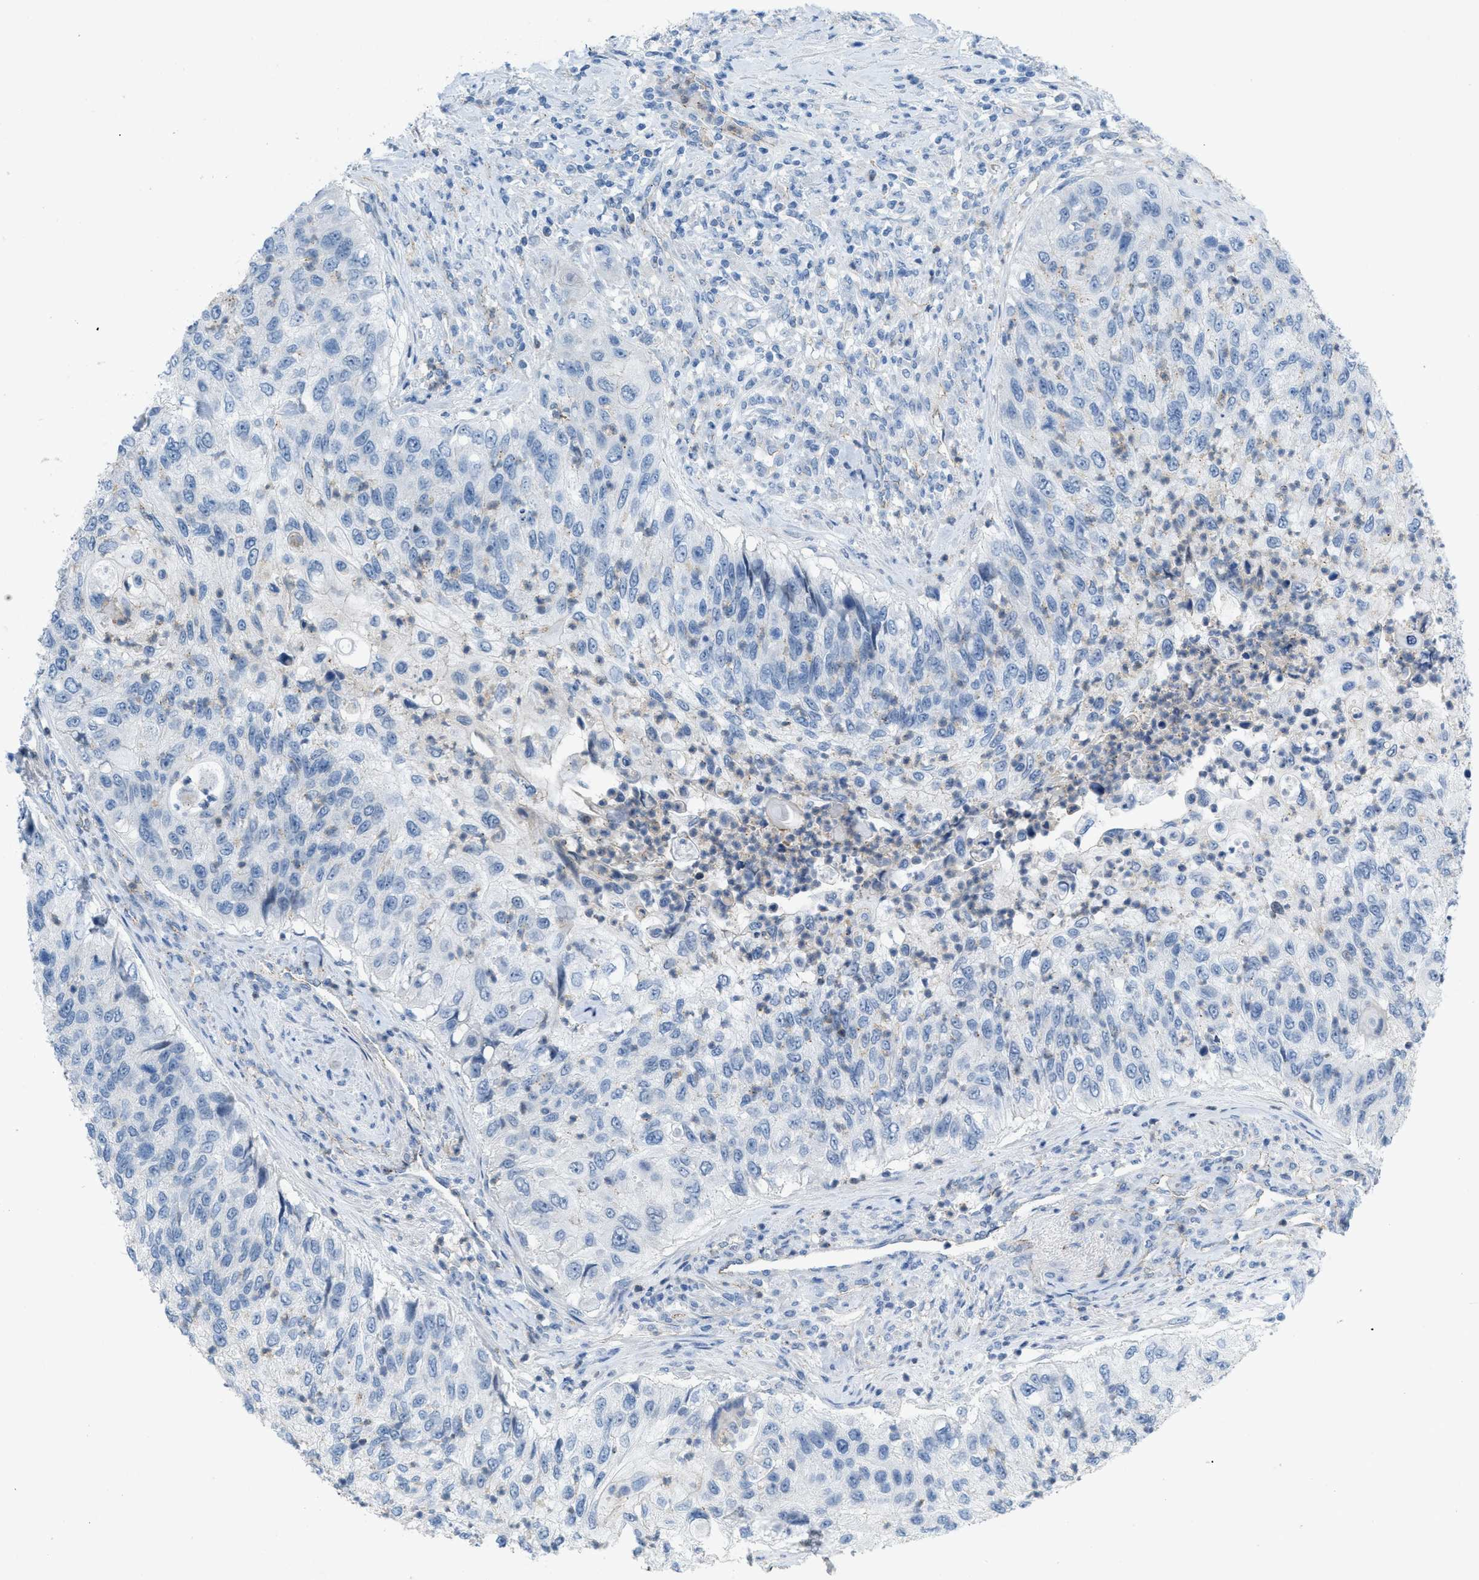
{"staining": {"intensity": "negative", "quantity": "none", "location": "none"}, "tissue": "urothelial cancer", "cell_type": "Tumor cells", "image_type": "cancer", "snomed": [{"axis": "morphology", "description": "Urothelial carcinoma, High grade"}, {"axis": "topography", "description": "Urinary bladder"}], "caption": "Tumor cells are negative for brown protein staining in urothelial carcinoma (high-grade).", "gene": "CRB3", "patient": {"sex": "female", "age": 60}}